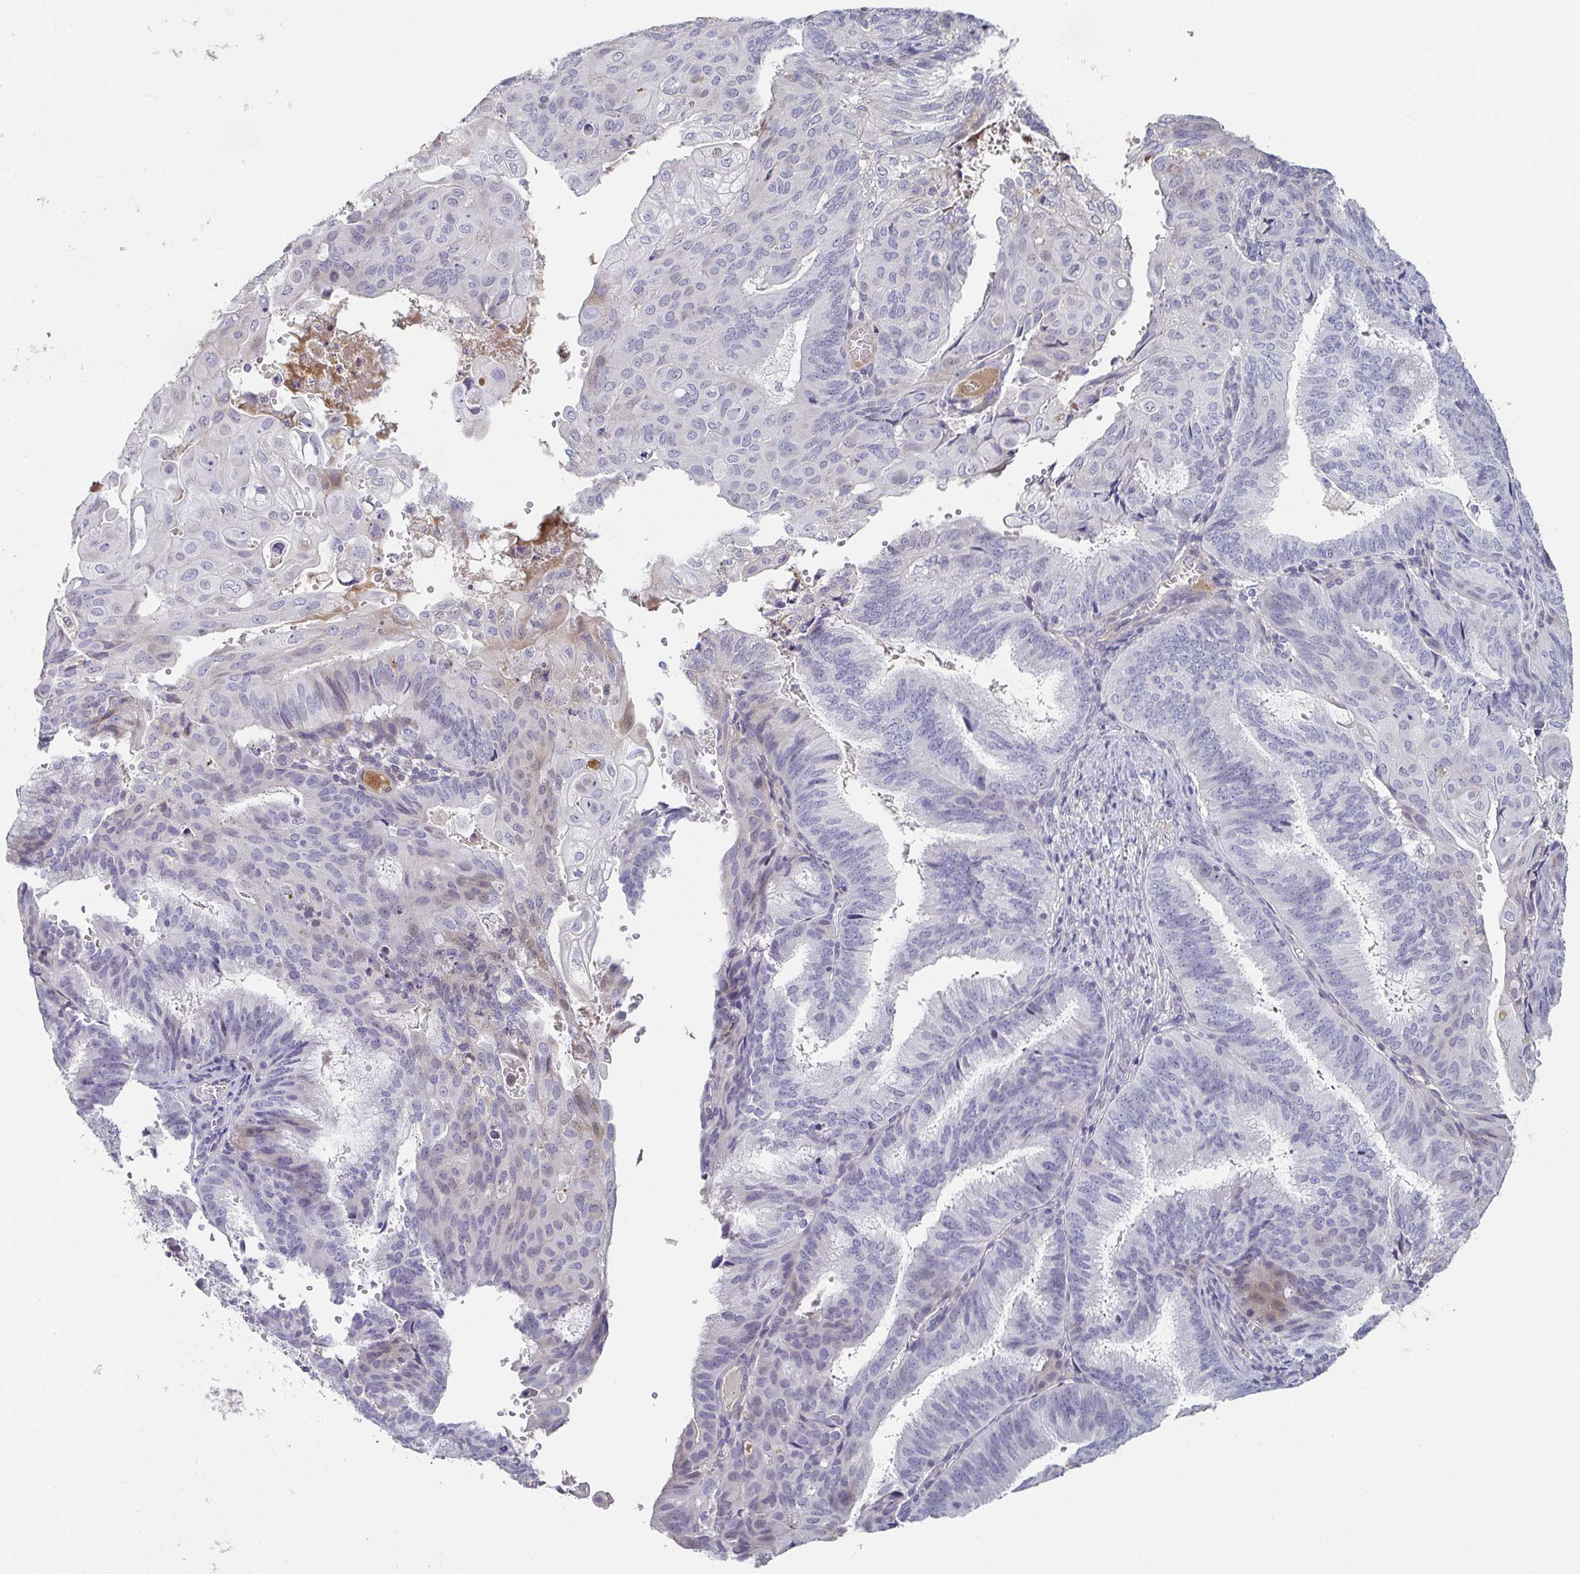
{"staining": {"intensity": "weak", "quantity": "<25%", "location": "nuclear"}, "tissue": "endometrial cancer", "cell_type": "Tumor cells", "image_type": "cancer", "snomed": [{"axis": "morphology", "description": "Adenocarcinoma, NOS"}, {"axis": "topography", "description": "Endometrium"}], "caption": "Protein analysis of adenocarcinoma (endometrial) demonstrates no significant positivity in tumor cells. Nuclei are stained in blue.", "gene": "A1CF", "patient": {"sex": "female", "age": 49}}